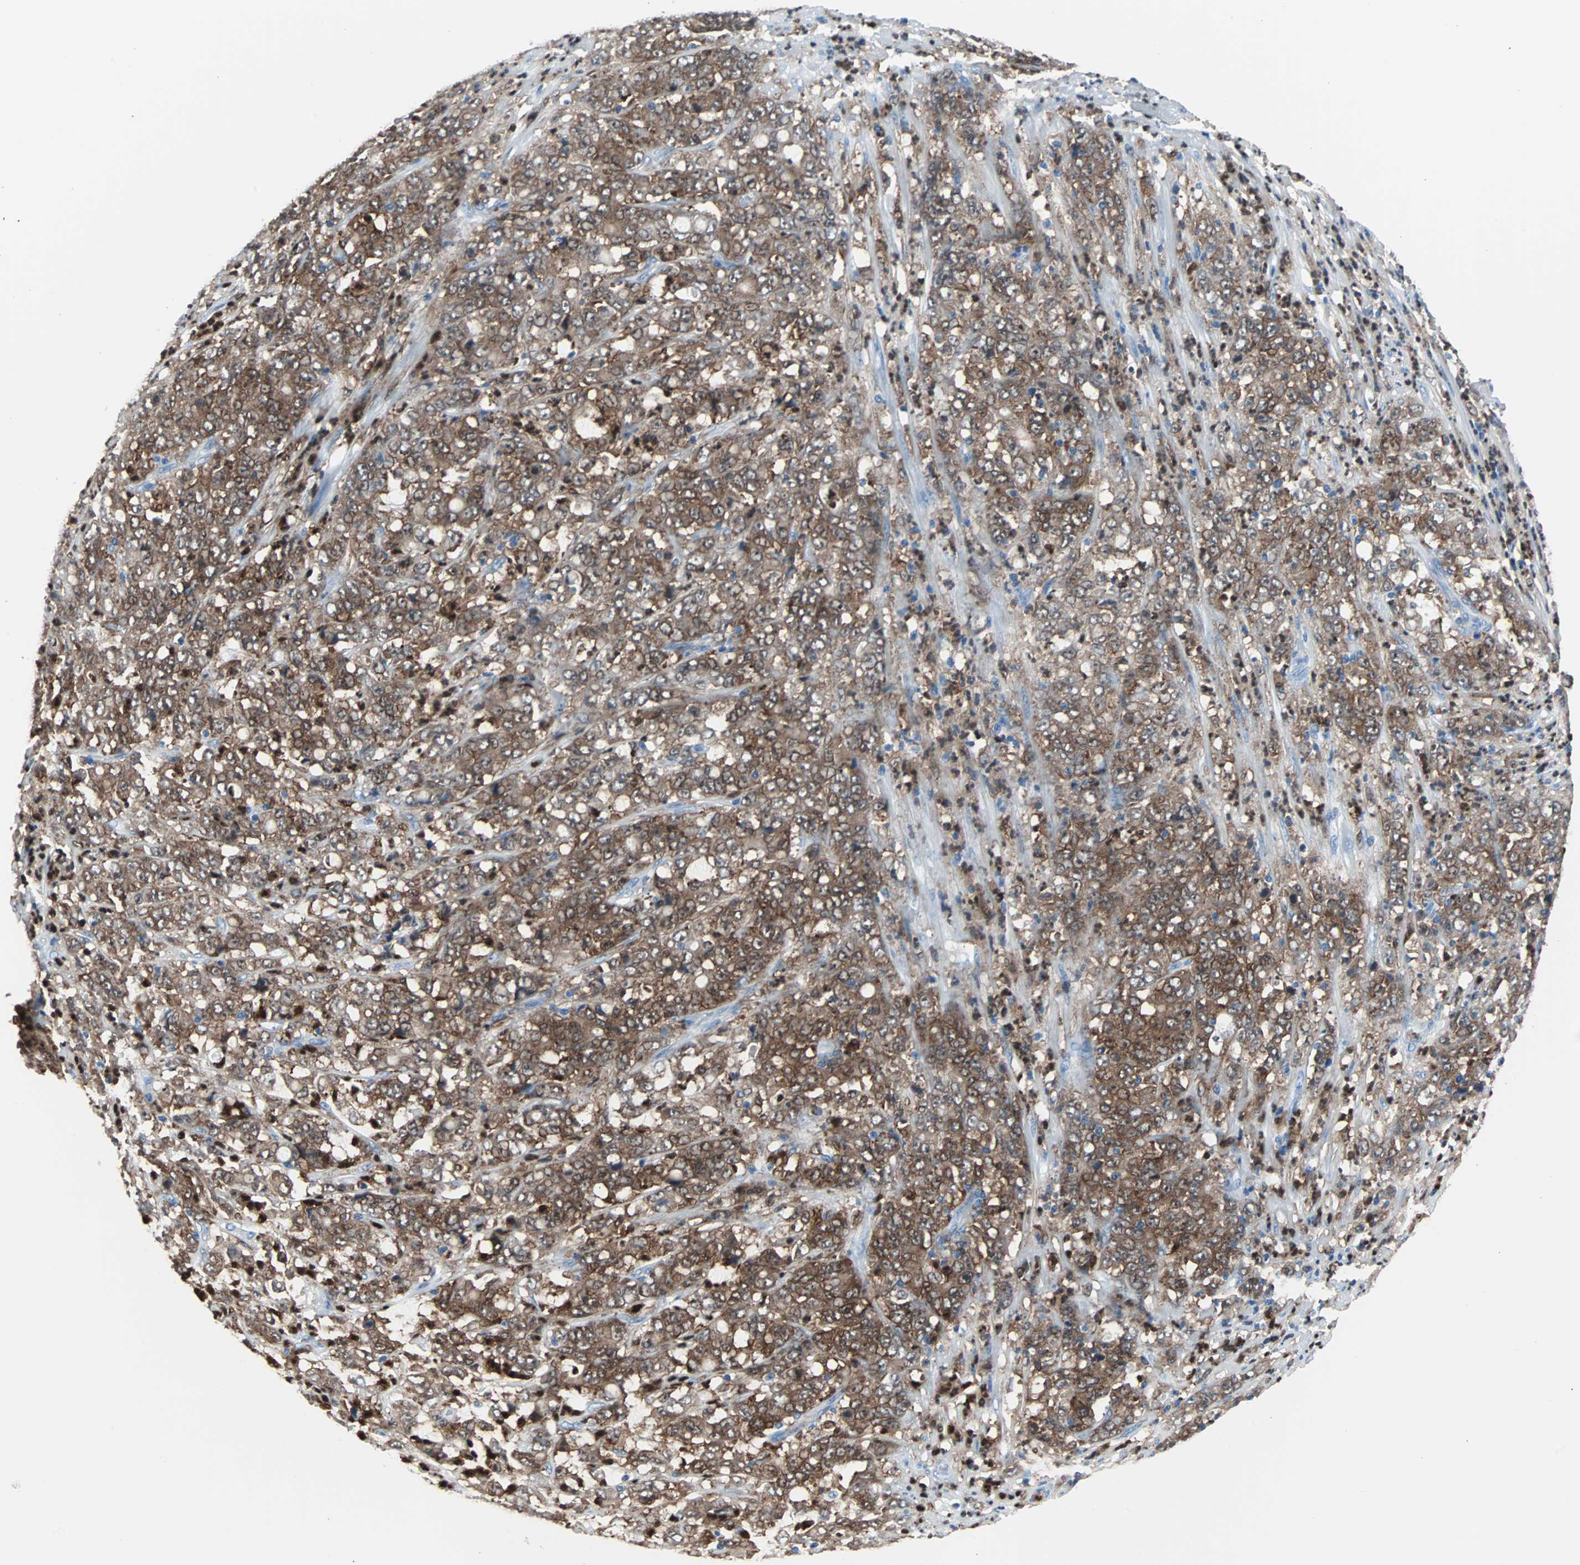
{"staining": {"intensity": "moderate", "quantity": ">75%", "location": "cytoplasmic/membranous"}, "tissue": "stomach cancer", "cell_type": "Tumor cells", "image_type": "cancer", "snomed": [{"axis": "morphology", "description": "Adenocarcinoma, NOS"}, {"axis": "topography", "description": "Stomach, lower"}], "caption": "Protein expression analysis of human stomach adenocarcinoma reveals moderate cytoplasmic/membranous expression in approximately >75% of tumor cells.", "gene": "SYK", "patient": {"sex": "female", "age": 71}}